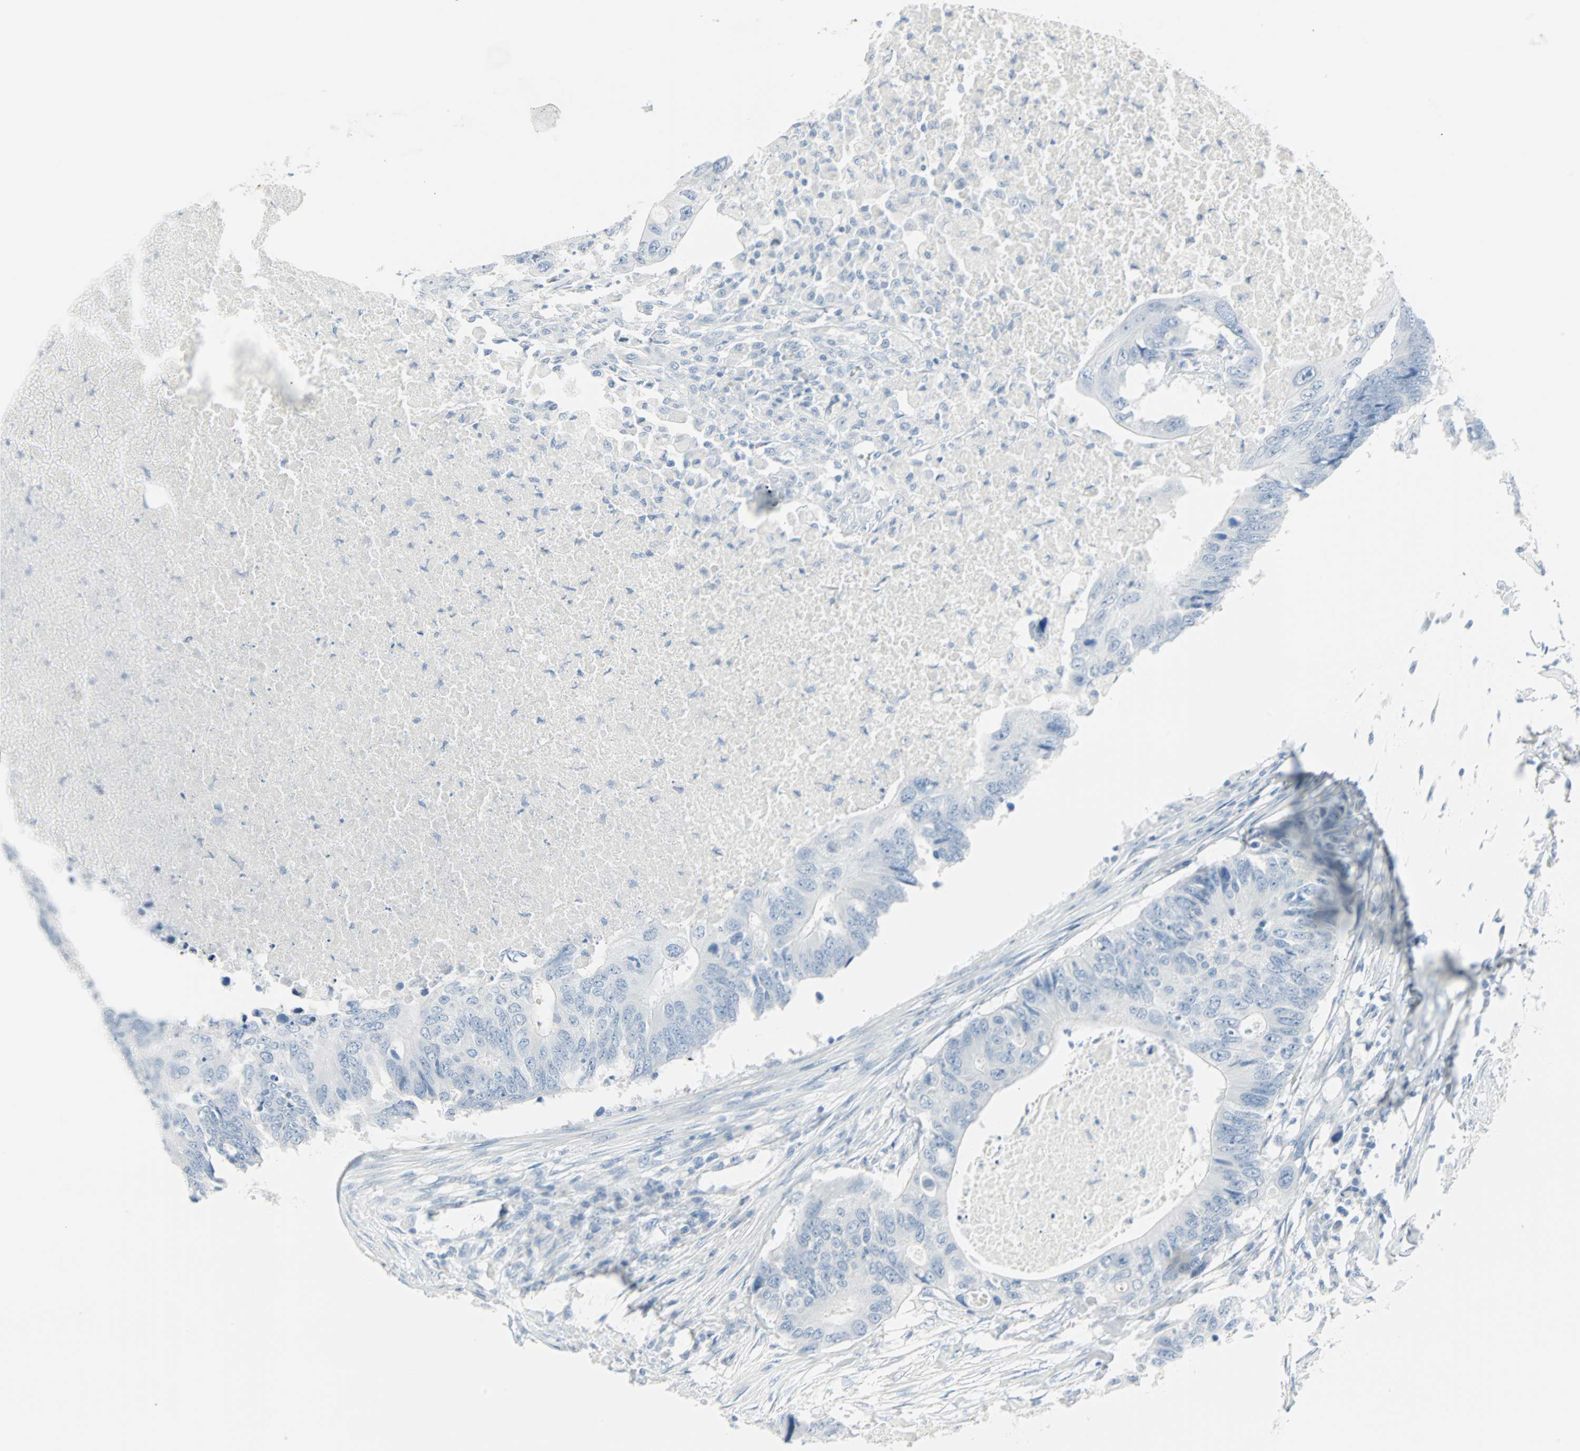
{"staining": {"intensity": "negative", "quantity": "none", "location": "none"}, "tissue": "colorectal cancer", "cell_type": "Tumor cells", "image_type": "cancer", "snomed": [{"axis": "morphology", "description": "Adenocarcinoma, NOS"}, {"axis": "topography", "description": "Colon"}], "caption": "Histopathology image shows no protein expression in tumor cells of colorectal adenocarcinoma tissue. The staining is performed using DAB brown chromogen with nuclei counter-stained in using hematoxylin.", "gene": "STX1A", "patient": {"sex": "male", "age": 71}}